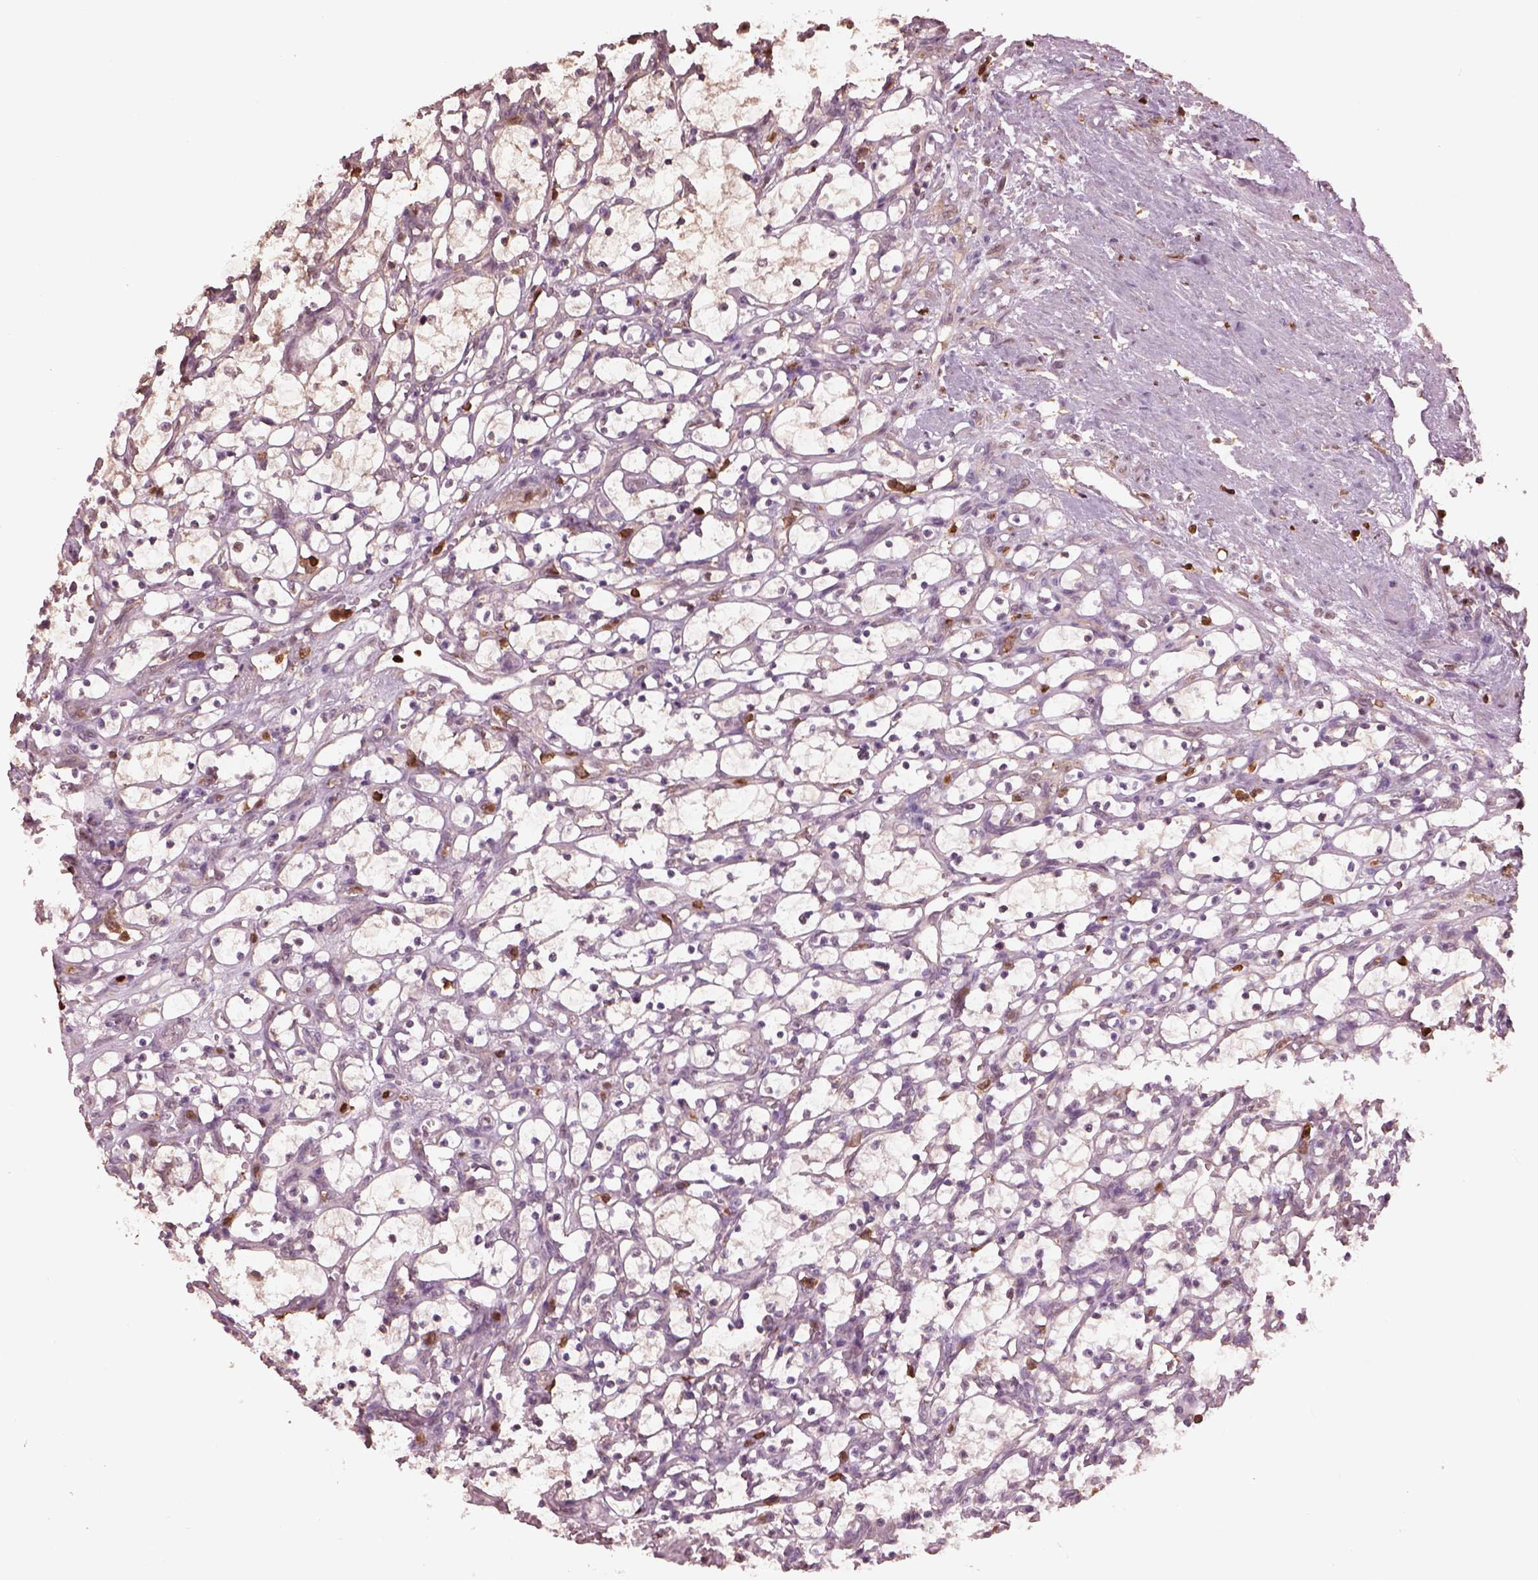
{"staining": {"intensity": "negative", "quantity": "none", "location": "none"}, "tissue": "renal cancer", "cell_type": "Tumor cells", "image_type": "cancer", "snomed": [{"axis": "morphology", "description": "Adenocarcinoma, NOS"}, {"axis": "topography", "description": "Kidney"}], "caption": "Human adenocarcinoma (renal) stained for a protein using immunohistochemistry shows no positivity in tumor cells.", "gene": "IL31RA", "patient": {"sex": "female", "age": 69}}